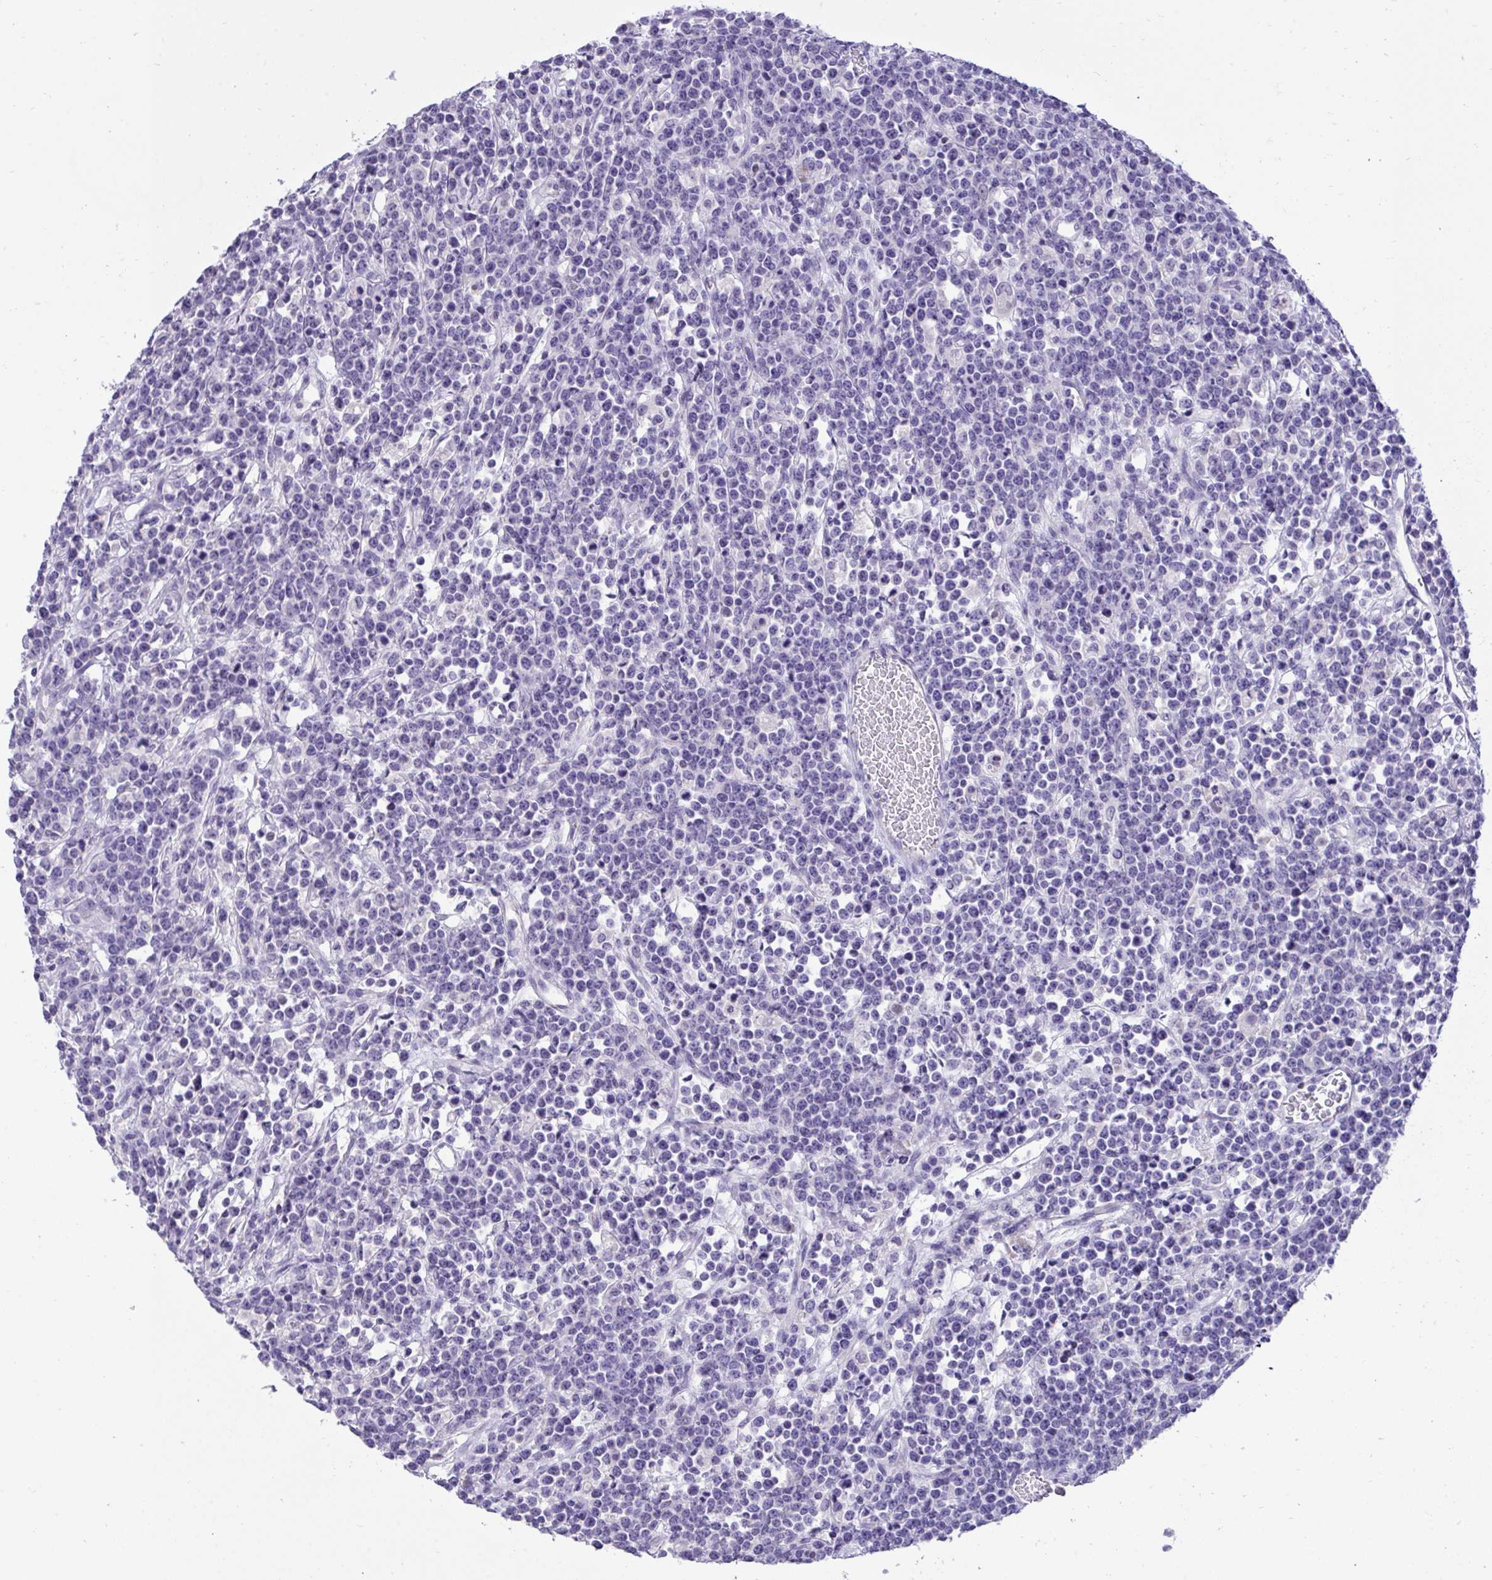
{"staining": {"intensity": "negative", "quantity": "none", "location": "none"}, "tissue": "lymphoma", "cell_type": "Tumor cells", "image_type": "cancer", "snomed": [{"axis": "morphology", "description": "Malignant lymphoma, non-Hodgkin's type, High grade"}, {"axis": "topography", "description": "Ovary"}], "caption": "Immunohistochemistry histopathology image of neoplastic tissue: lymphoma stained with DAB (3,3'-diaminobenzidine) shows no significant protein staining in tumor cells. The staining was performed using DAB to visualize the protein expression in brown, while the nuclei were stained in blue with hematoxylin (Magnification: 20x).", "gene": "TMCO5A", "patient": {"sex": "female", "age": 56}}